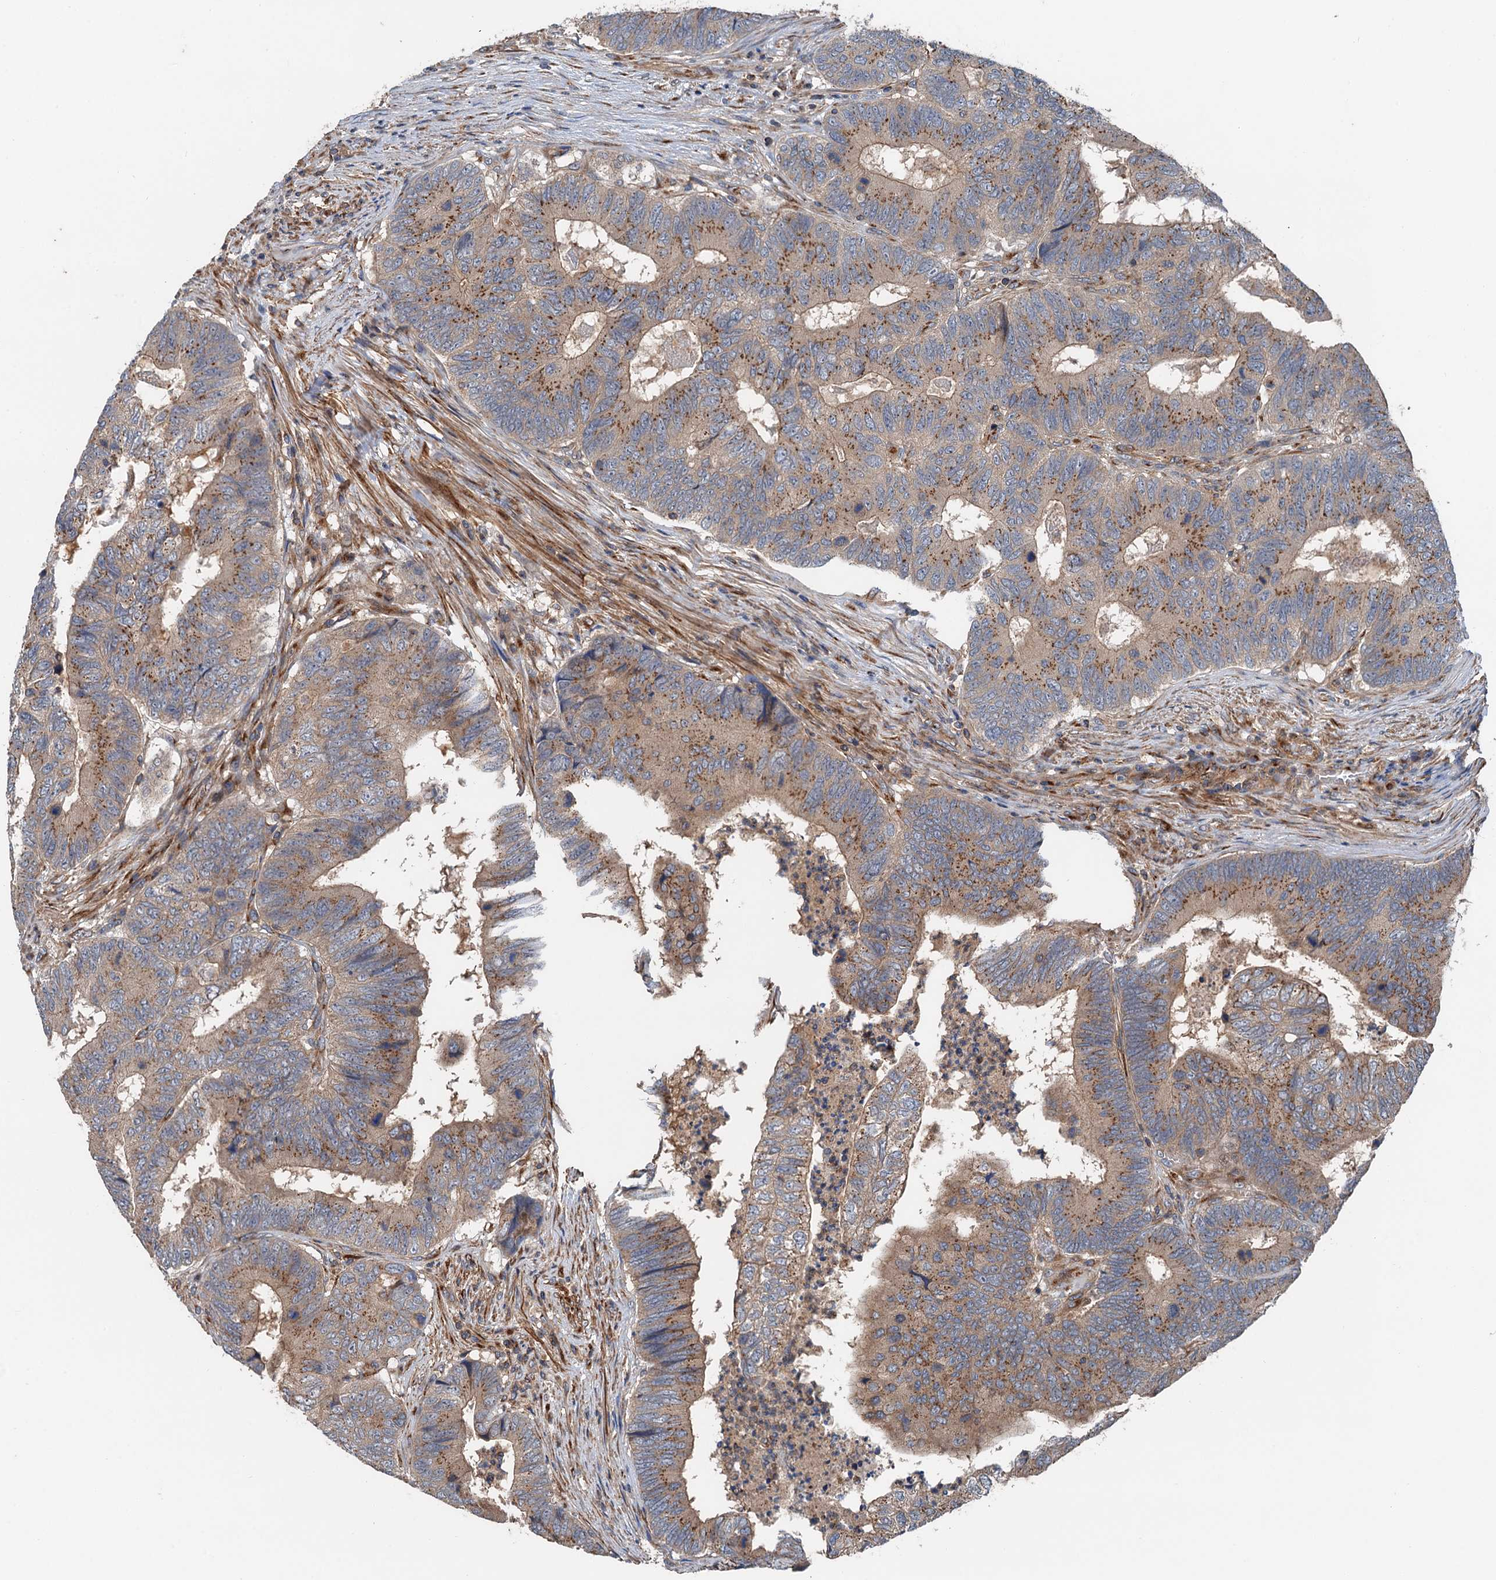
{"staining": {"intensity": "moderate", "quantity": ">75%", "location": "cytoplasmic/membranous"}, "tissue": "colorectal cancer", "cell_type": "Tumor cells", "image_type": "cancer", "snomed": [{"axis": "morphology", "description": "Adenocarcinoma, NOS"}, {"axis": "topography", "description": "Colon"}], "caption": "The photomicrograph displays staining of colorectal cancer (adenocarcinoma), revealing moderate cytoplasmic/membranous protein staining (brown color) within tumor cells.", "gene": "ANKRD26", "patient": {"sex": "female", "age": 67}}